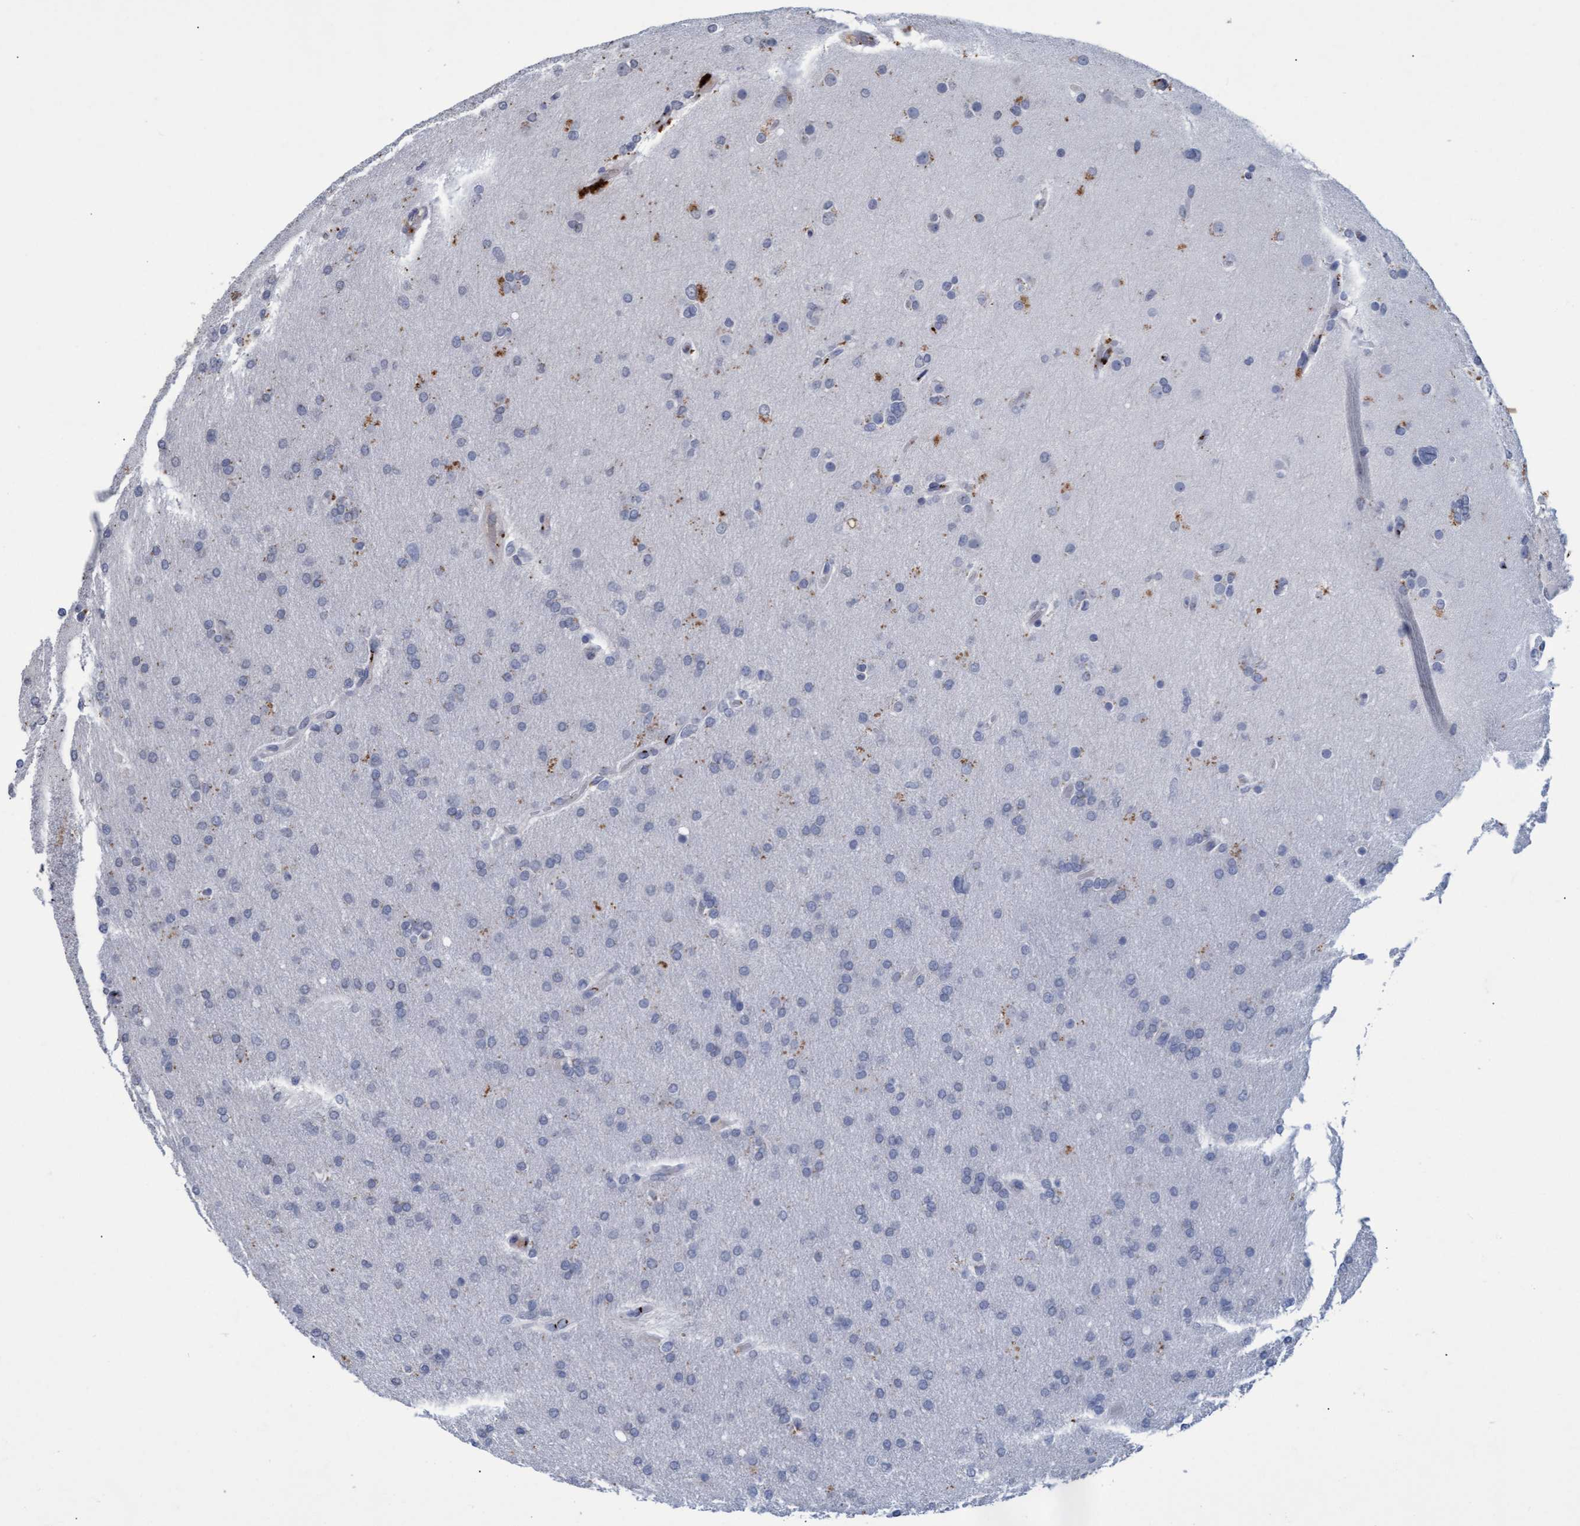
{"staining": {"intensity": "negative", "quantity": "none", "location": "none"}, "tissue": "glioma", "cell_type": "Tumor cells", "image_type": "cancer", "snomed": [{"axis": "morphology", "description": "Glioma, malignant, High grade"}, {"axis": "topography", "description": "Cerebral cortex"}], "caption": "Histopathology image shows no protein positivity in tumor cells of glioma tissue.", "gene": "GALC", "patient": {"sex": "female", "age": 36}}